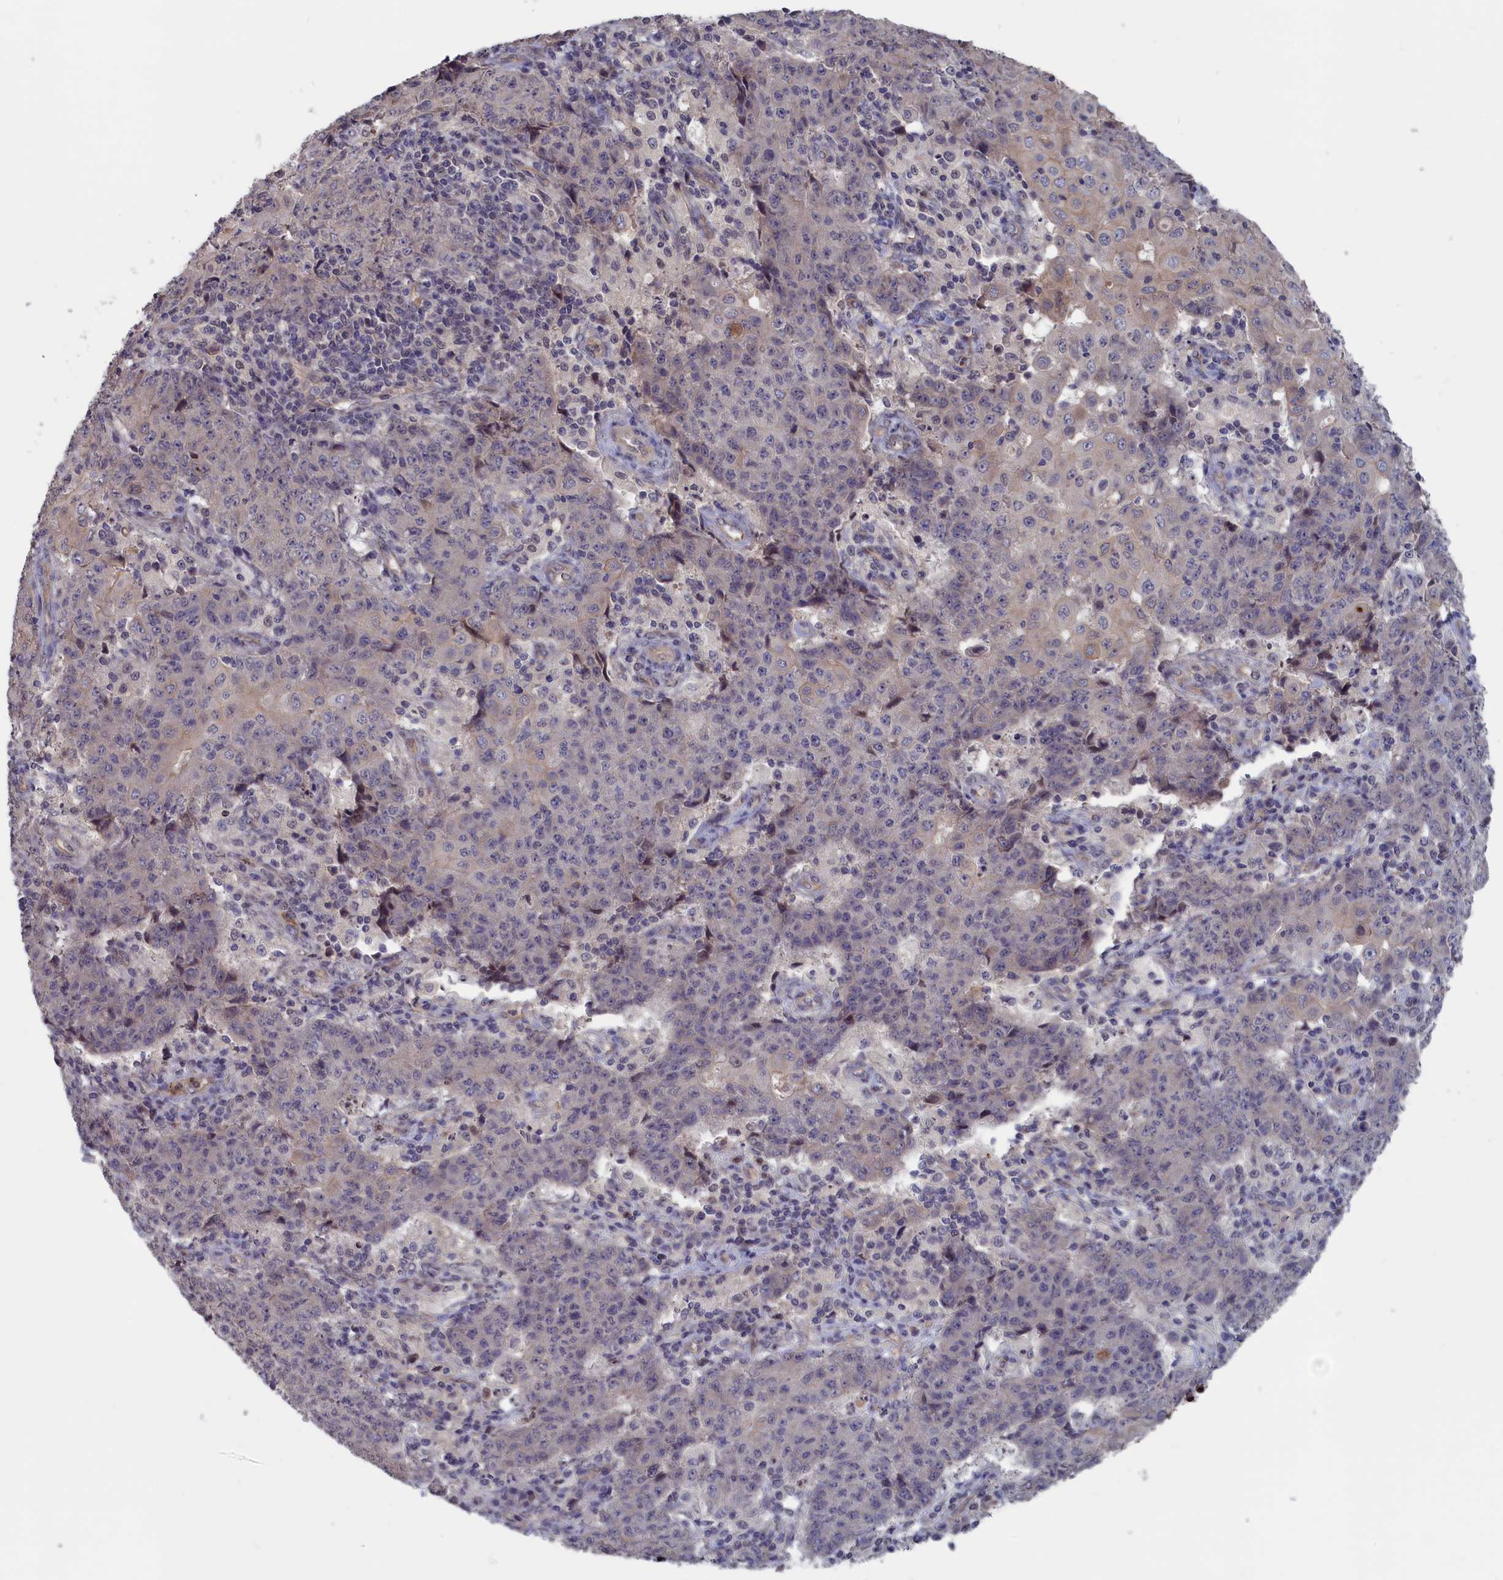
{"staining": {"intensity": "negative", "quantity": "none", "location": "none"}, "tissue": "ovarian cancer", "cell_type": "Tumor cells", "image_type": "cancer", "snomed": [{"axis": "morphology", "description": "Carcinoma, endometroid"}, {"axis": "topography", "description": "Ovary"}], "caption": "This is an immunohistochemistry (IHC) image of ovarian cancer (endometroid carcinoma). There is no positivity in tumor cells.", "gene": "PLP2", "patient": {"sex": "female", "age": 42}}